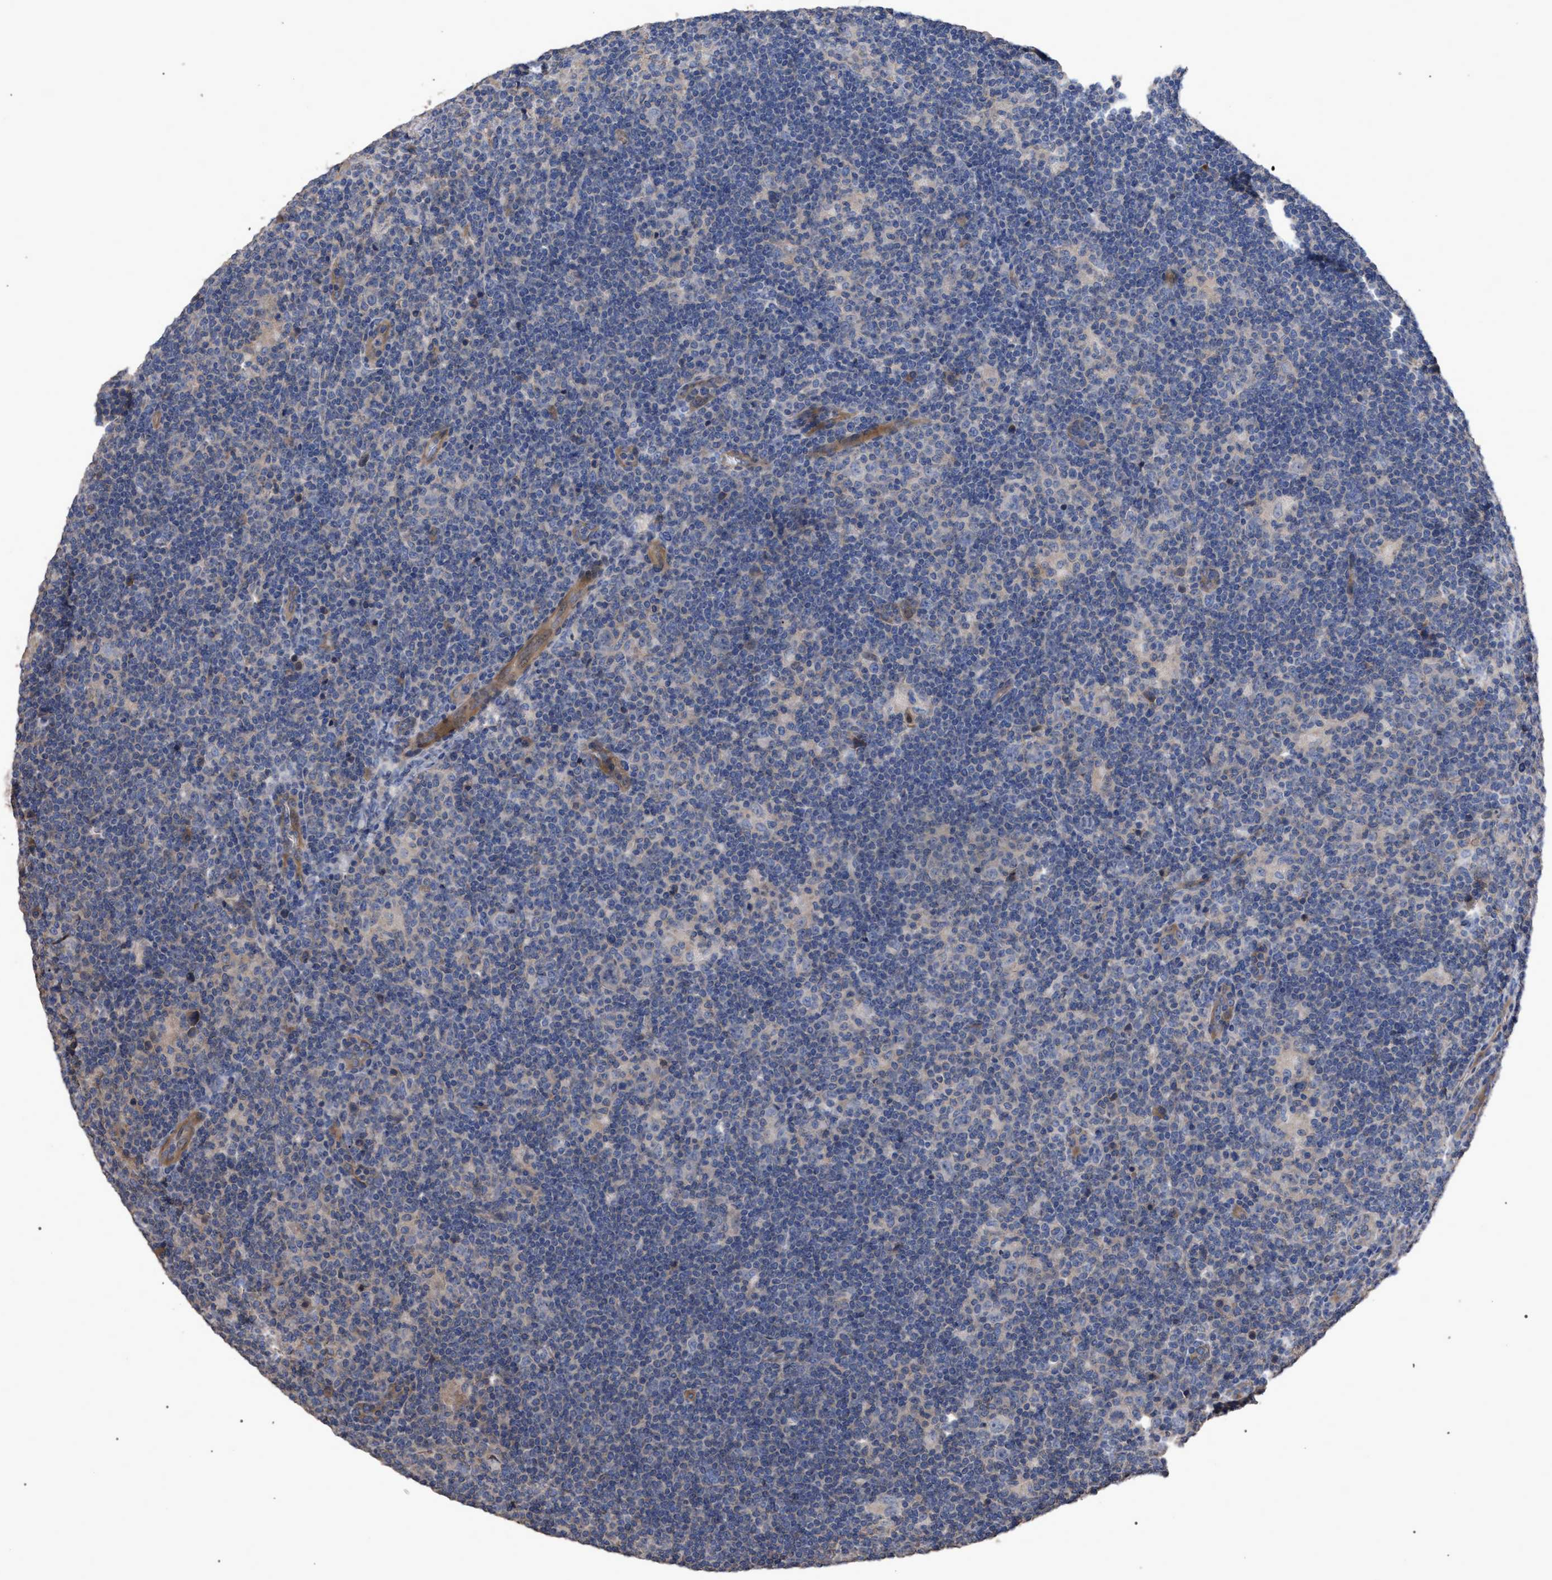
{"staining": {"intensity": "negative", "quantity": "none", "location": "none"}, "tissue": "lymphoma", "cell_type": "Tumor cells", "image_type": "cancer", "snomed": [{"axis": "morphology", "description": "Hodgkin's disease, NOS"}, {"axis": "topography", "description": "Lymph node"}], "caption": "A high-resolution image shows immunohistochemistry staining of Hodgkin's disease, which reveals no significant positivity in tumor cells.", "gene": "BTN2A1", "patient": {"sex": "female", "age": 57}}